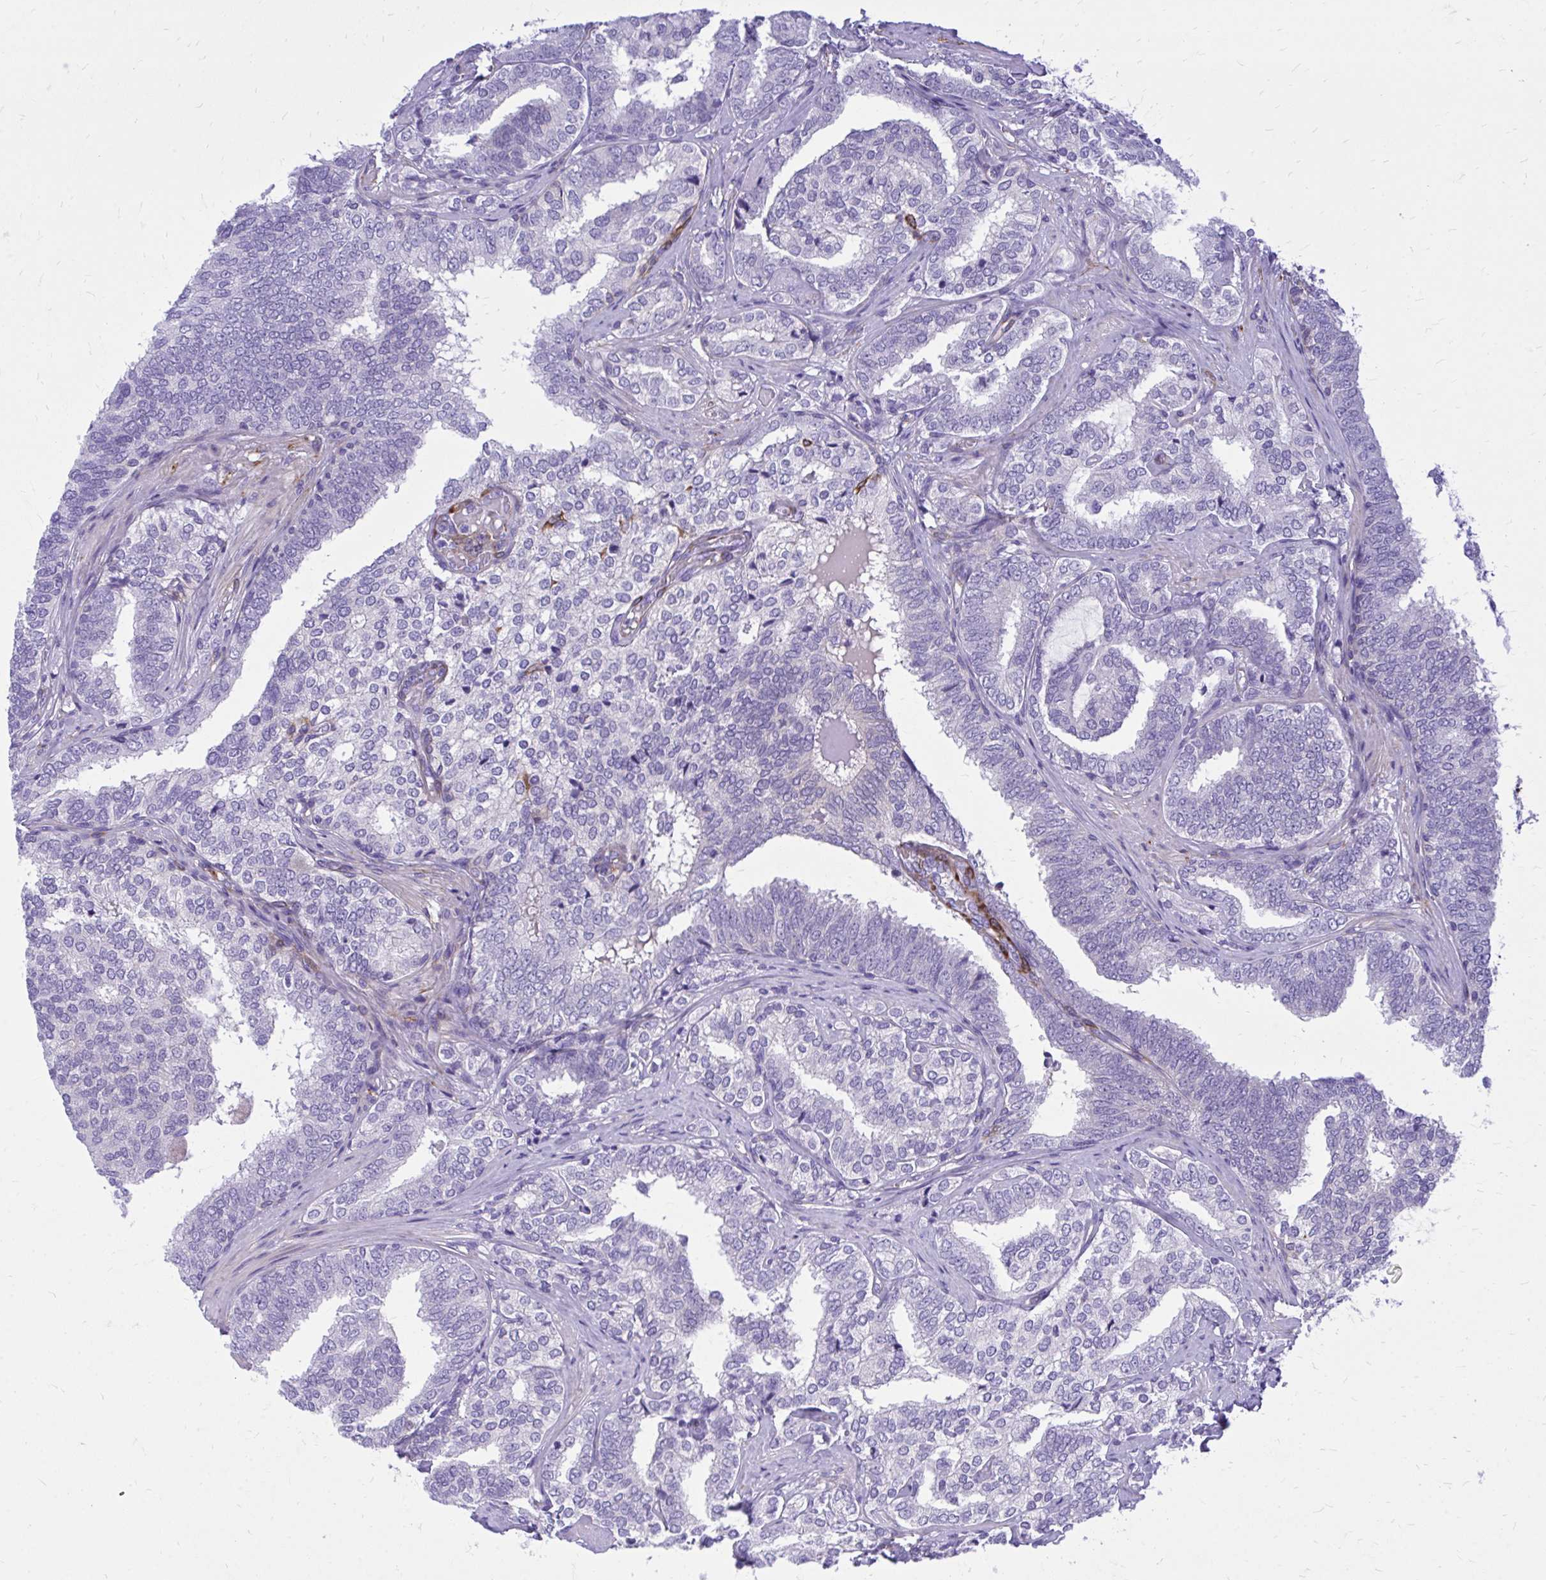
{"staining": {"intensity": "negative", "quantity": "none", "location": "none"}, "tissue": "prostate cancer", "cell_type": "Tumor cells", "image_type": "cancer", "snomed": [{"axis": "morphology", "description": "Adenocarcinoma, High grade"}, {"axis": "topography", "description": "Prostate"}], "caption": "IHC micrograph of prostate cancer stained for a protein (brown), which displays no staining in tumor cells.", "gene": "EPB41L1", "patient": {"sex": "male", "age": 72}}